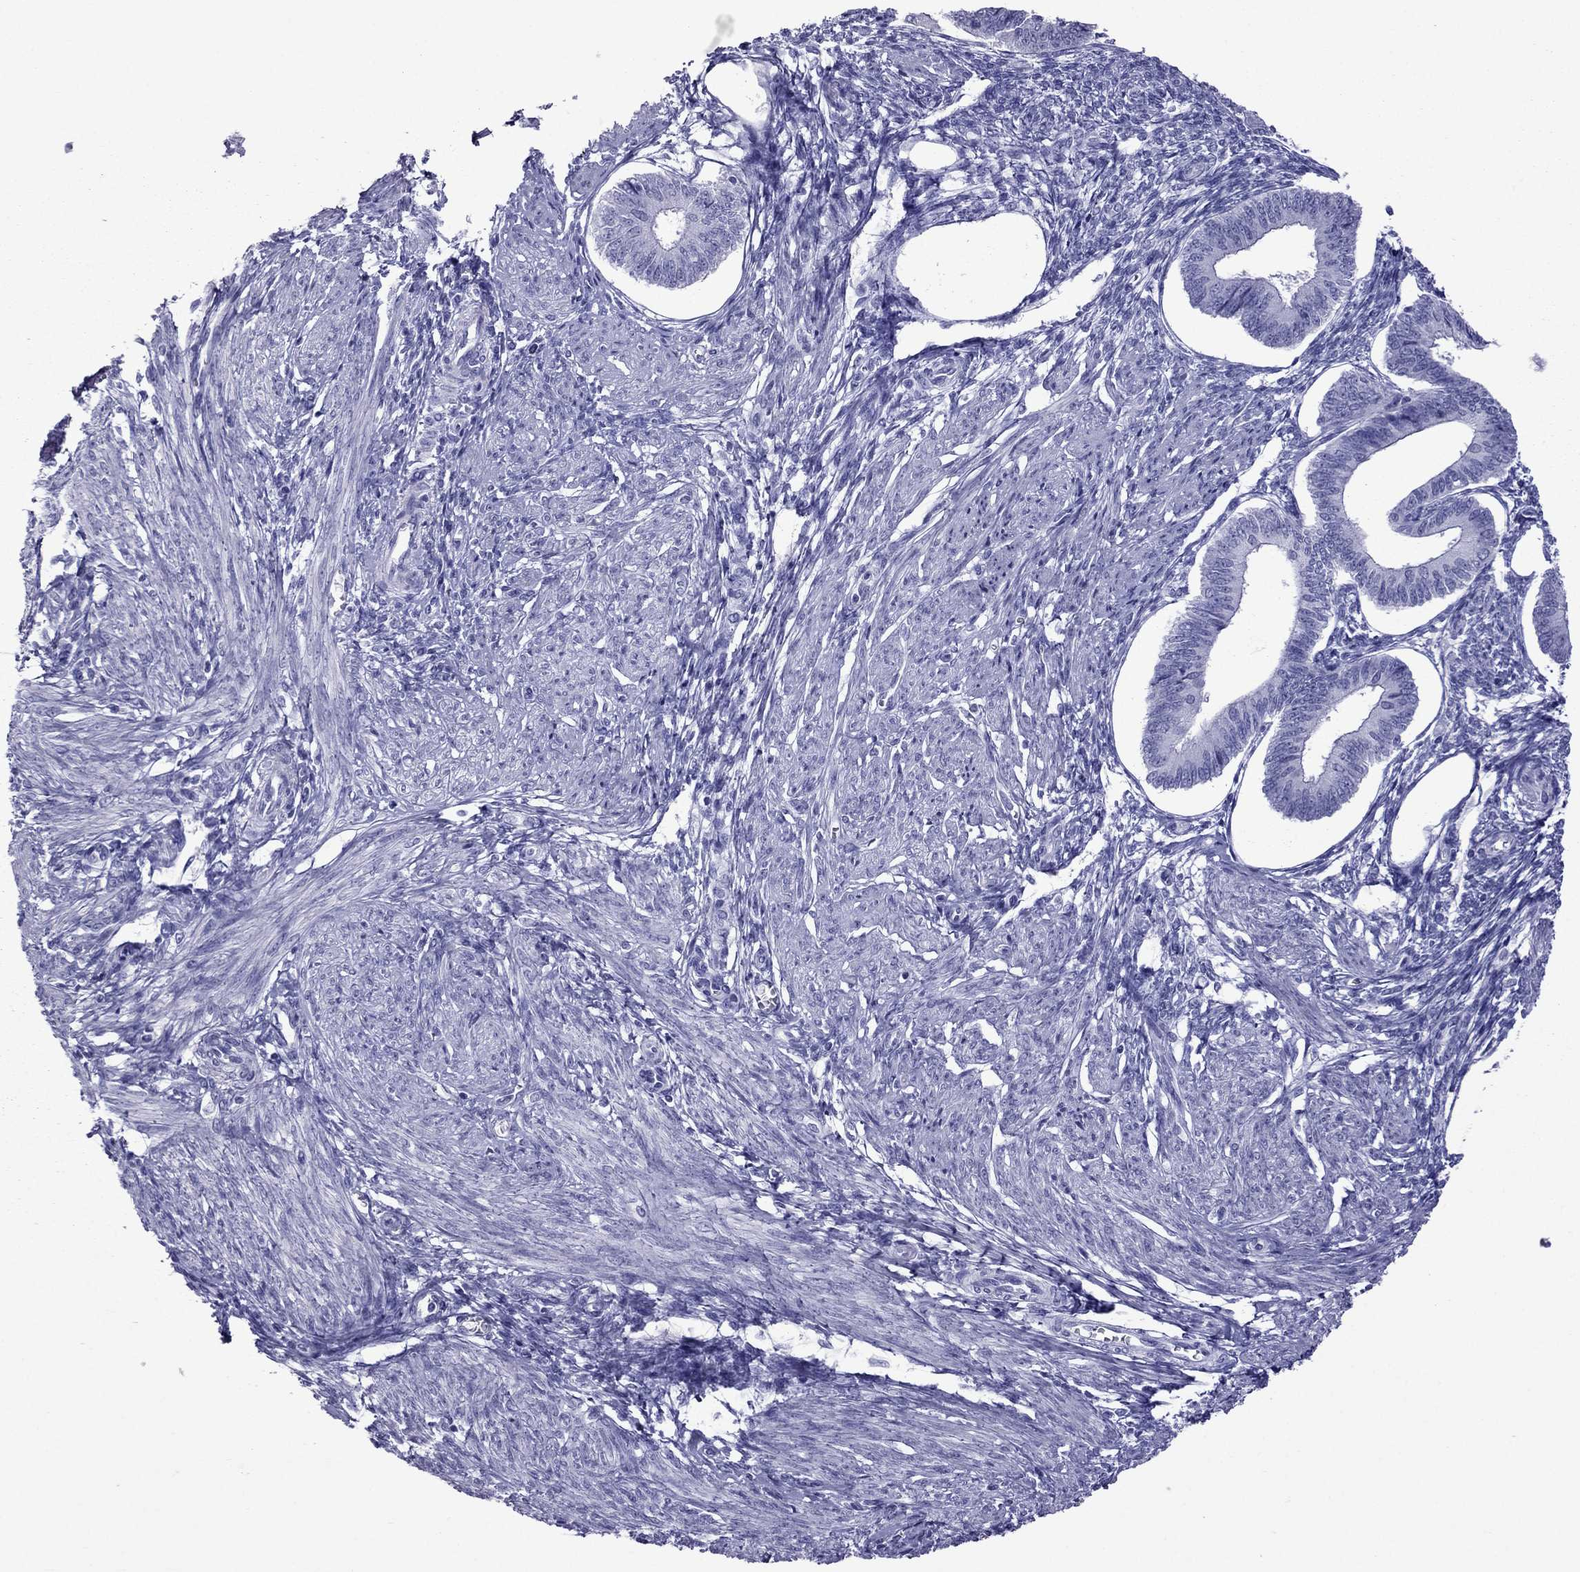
{"staining": {"intensity": "negative", "quantity": "none", "location": "none"}, "tissue": "endometrium", "cell_type": "Cells in endometrial stroma", "image_type": "normal", "snomed": [{"axis": "morphology", "description": "Normal tissue, NOS"}, {"axis": "topography", "description": "Endometrium"}], "caption": "Endometrium stained for a protein using immunohistochemistry demonstrates no staining cells in endometrial stroma.", "gene": "TFF3", "patient": {"sex": "female", "age": 42}}